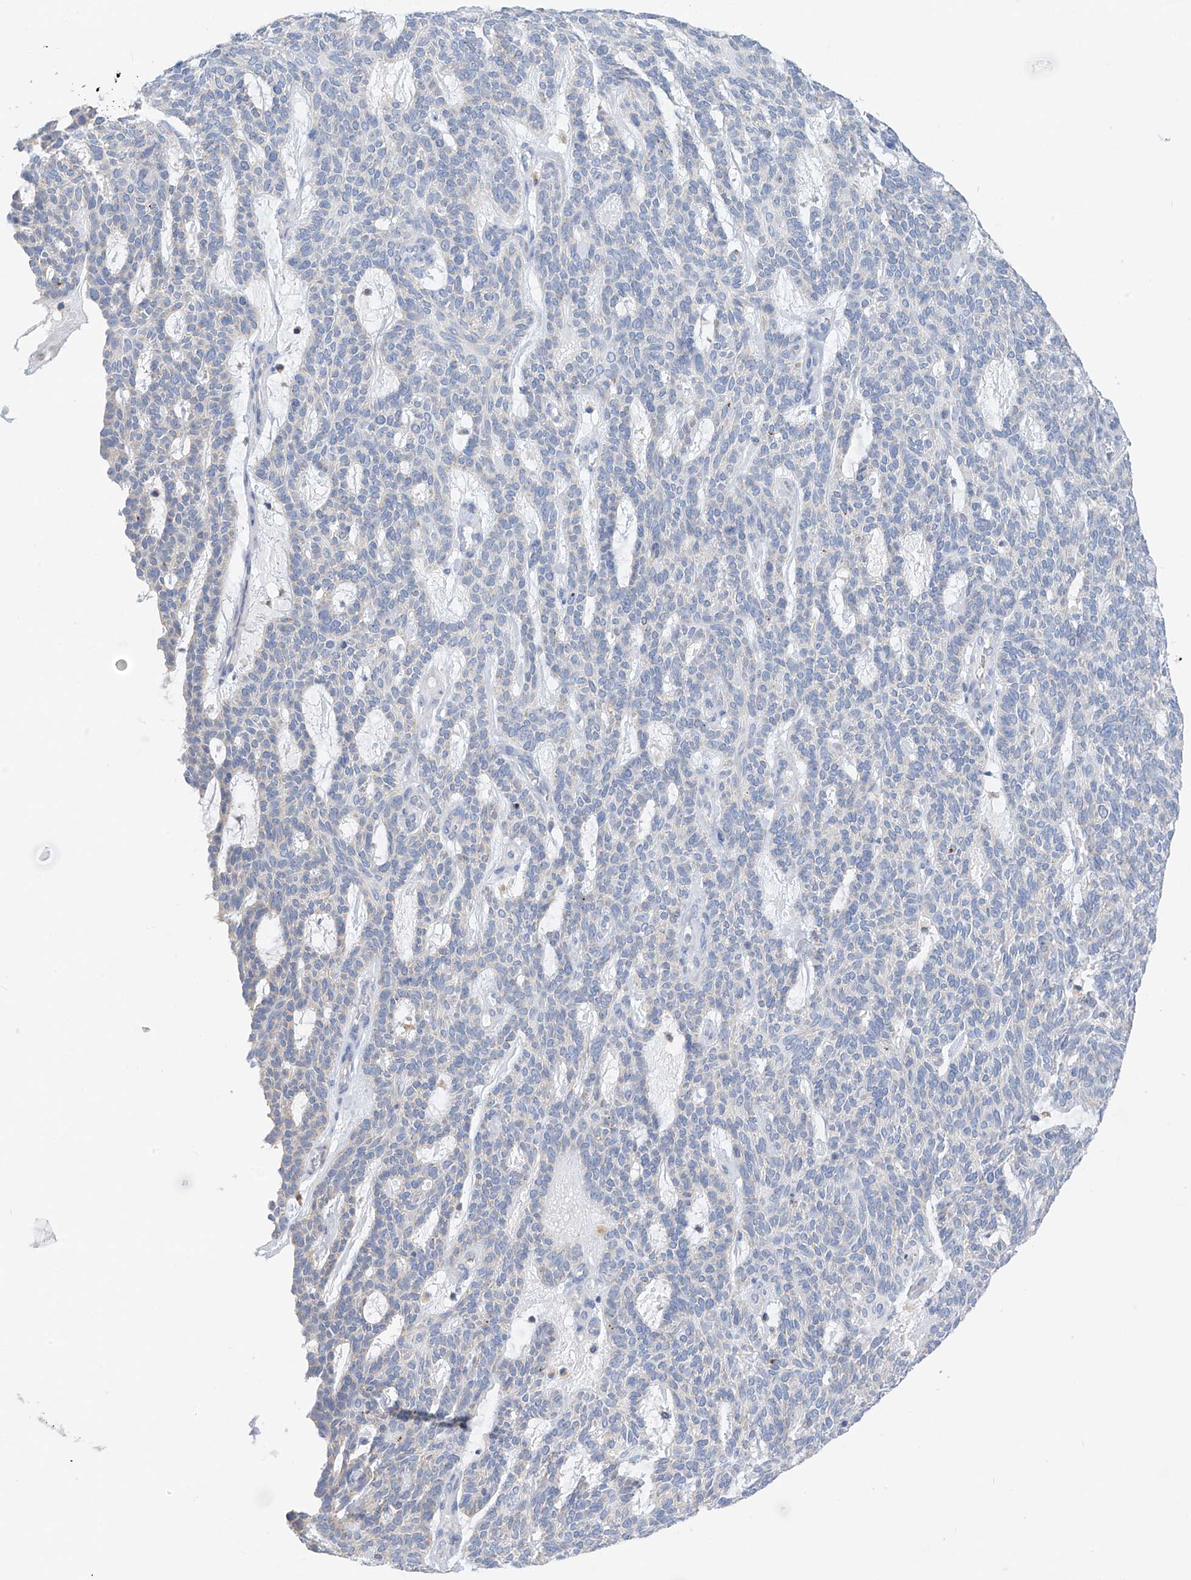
{"staining": {"intensity": "negative", "quantity": "none", "location": "none"}, "tissue": "skin cancer", "cell_type": "Tumor cells", "image_type": "cancer", "snomed": [{"axis": "morphology", "description": "Squamous cell carcinoma, NOS"}, {"axis": "topography", "description": "Skin"}], "caption": "Human skin cancer stained for a protein using immunohistochemistry shows no expression in tumor cells.", "gene": "ZNF404", "patient": {"sex": "female", "age": 90}}